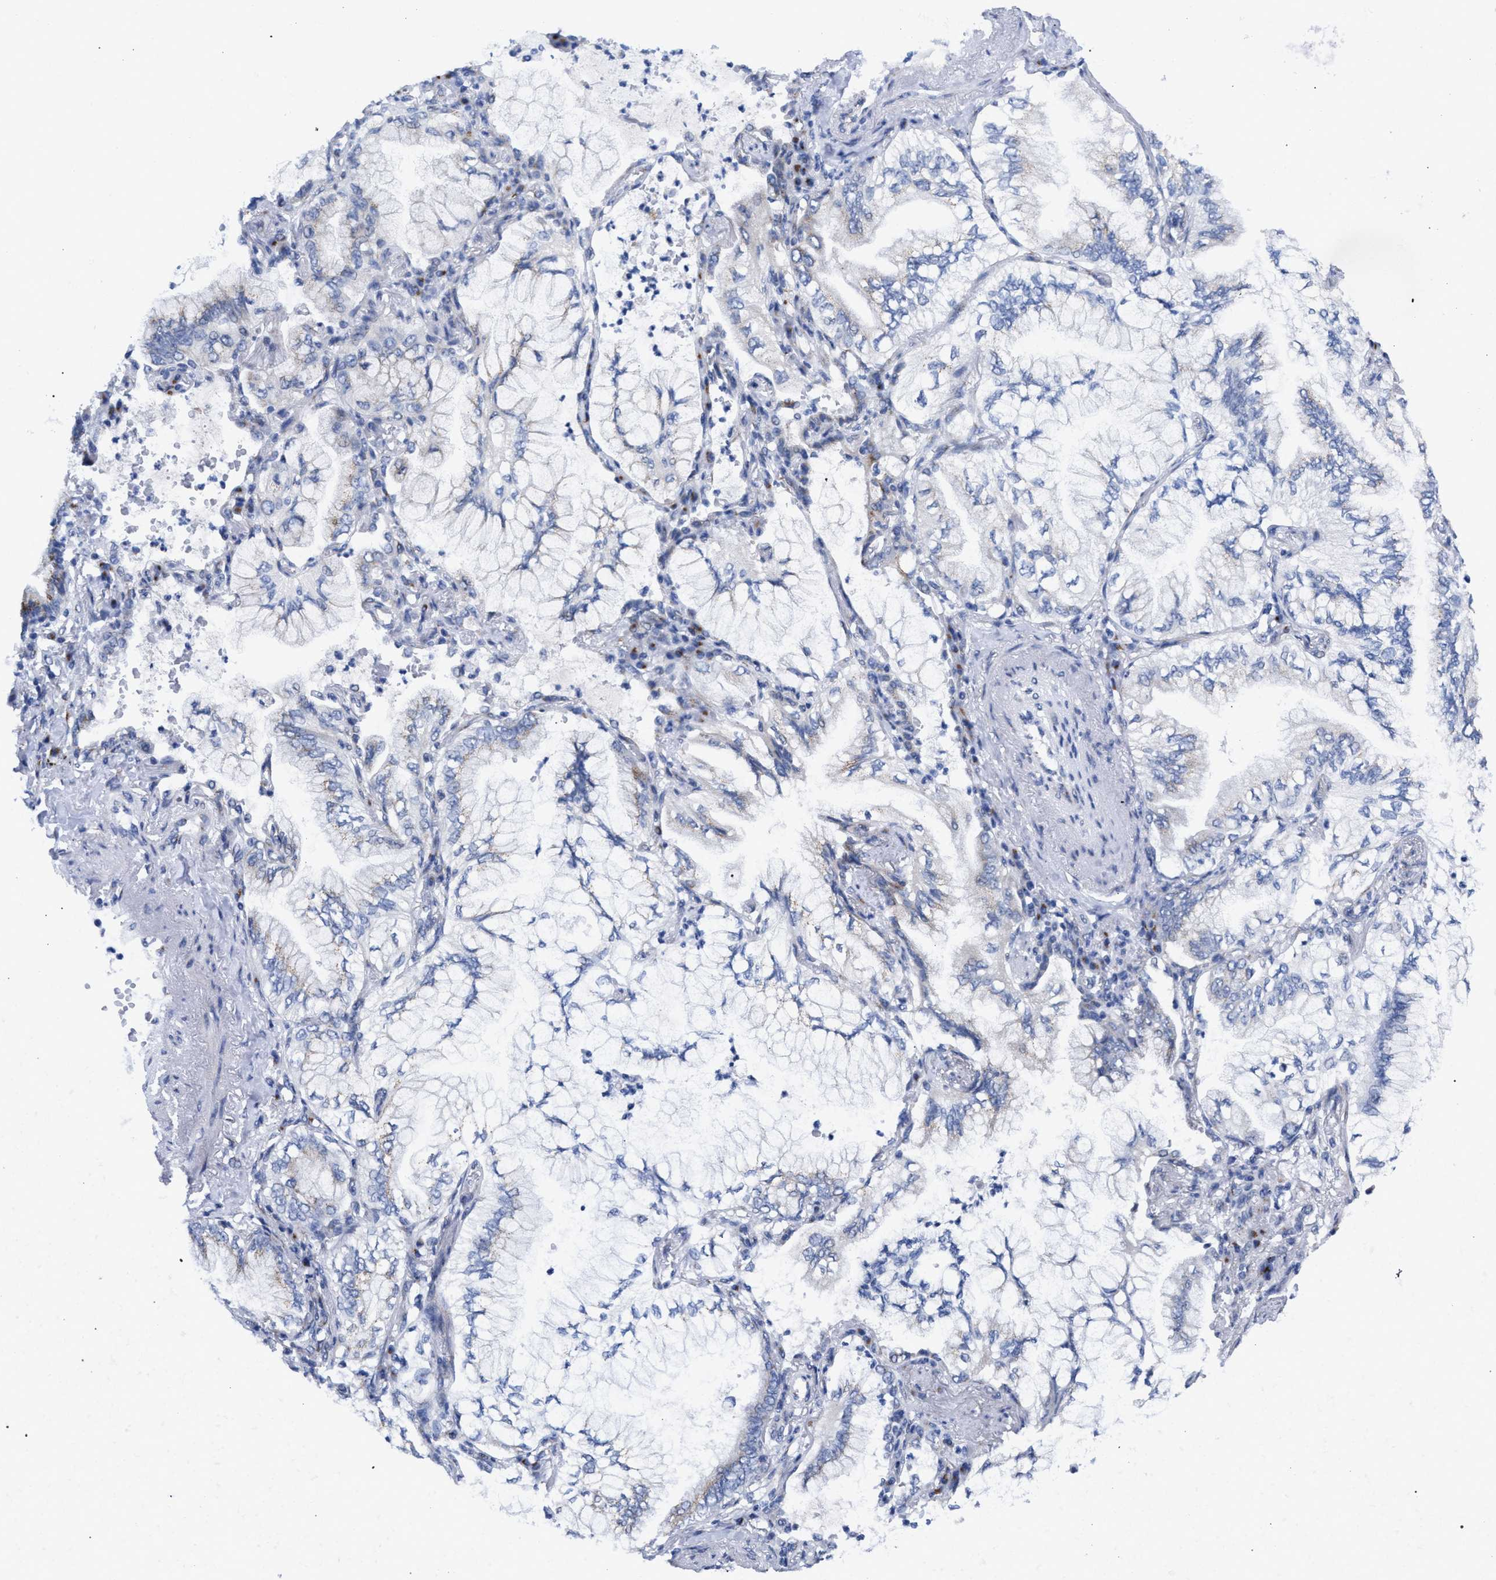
{"staining": {"intensity": "weak", "quantity": "<25%", "location": "cytoplasmic/membranous"}, "tissue": "lung cancer", "cell_type": "Tumor cells", "image_type": "cancer", "snomed": [{"axis": "morphology", "description": "Adenocarcinoma, NOS"}, {"axis": "topography", "description": "Lung"}], "caption": "DAB immunohistochemical staining of adenocarcinoma (lung) reveals no significant staining in tumor cells.", "gene": "GOLGA2", "patient": {"sex": "female", "age": 70}}